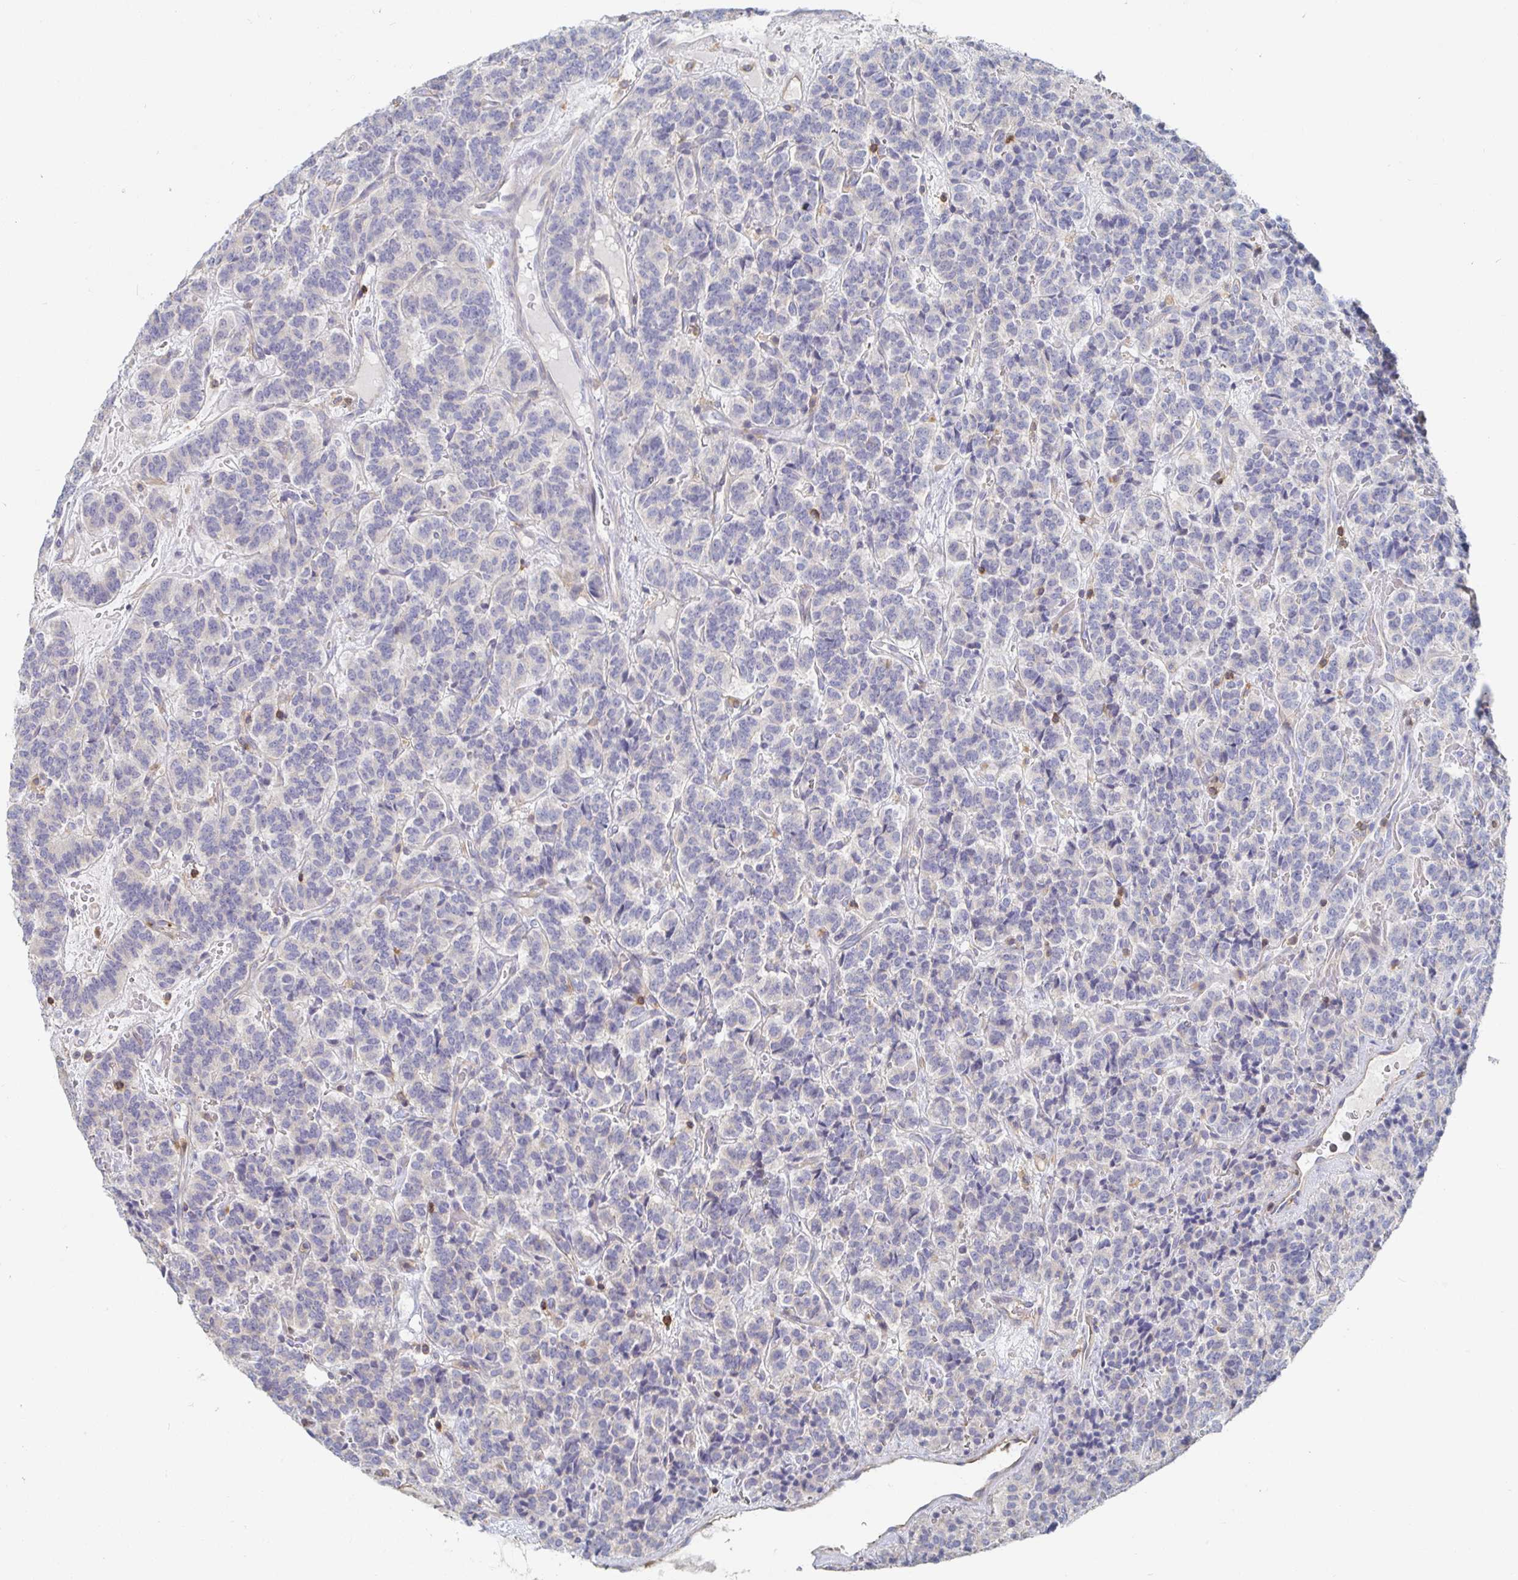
{"staining": {"intensity": "negative", "quantity": "none", "location": "none"}, "tissue": "carcinoid", "cell_type": "Tumor cells", "image_type": "cancer", "snomed": [{"axis": "morphology", "description": "Carcinoid, malignant, NOS"}, {"axis": "topography", "description": "Pancreas"}], "caption": "Immunohistochemical staining of human carcinoid (malignant) displays no significant expression in tumor cells.", "gene": "PIK3CD", "patient": {"sex": "male", "age": 36}}